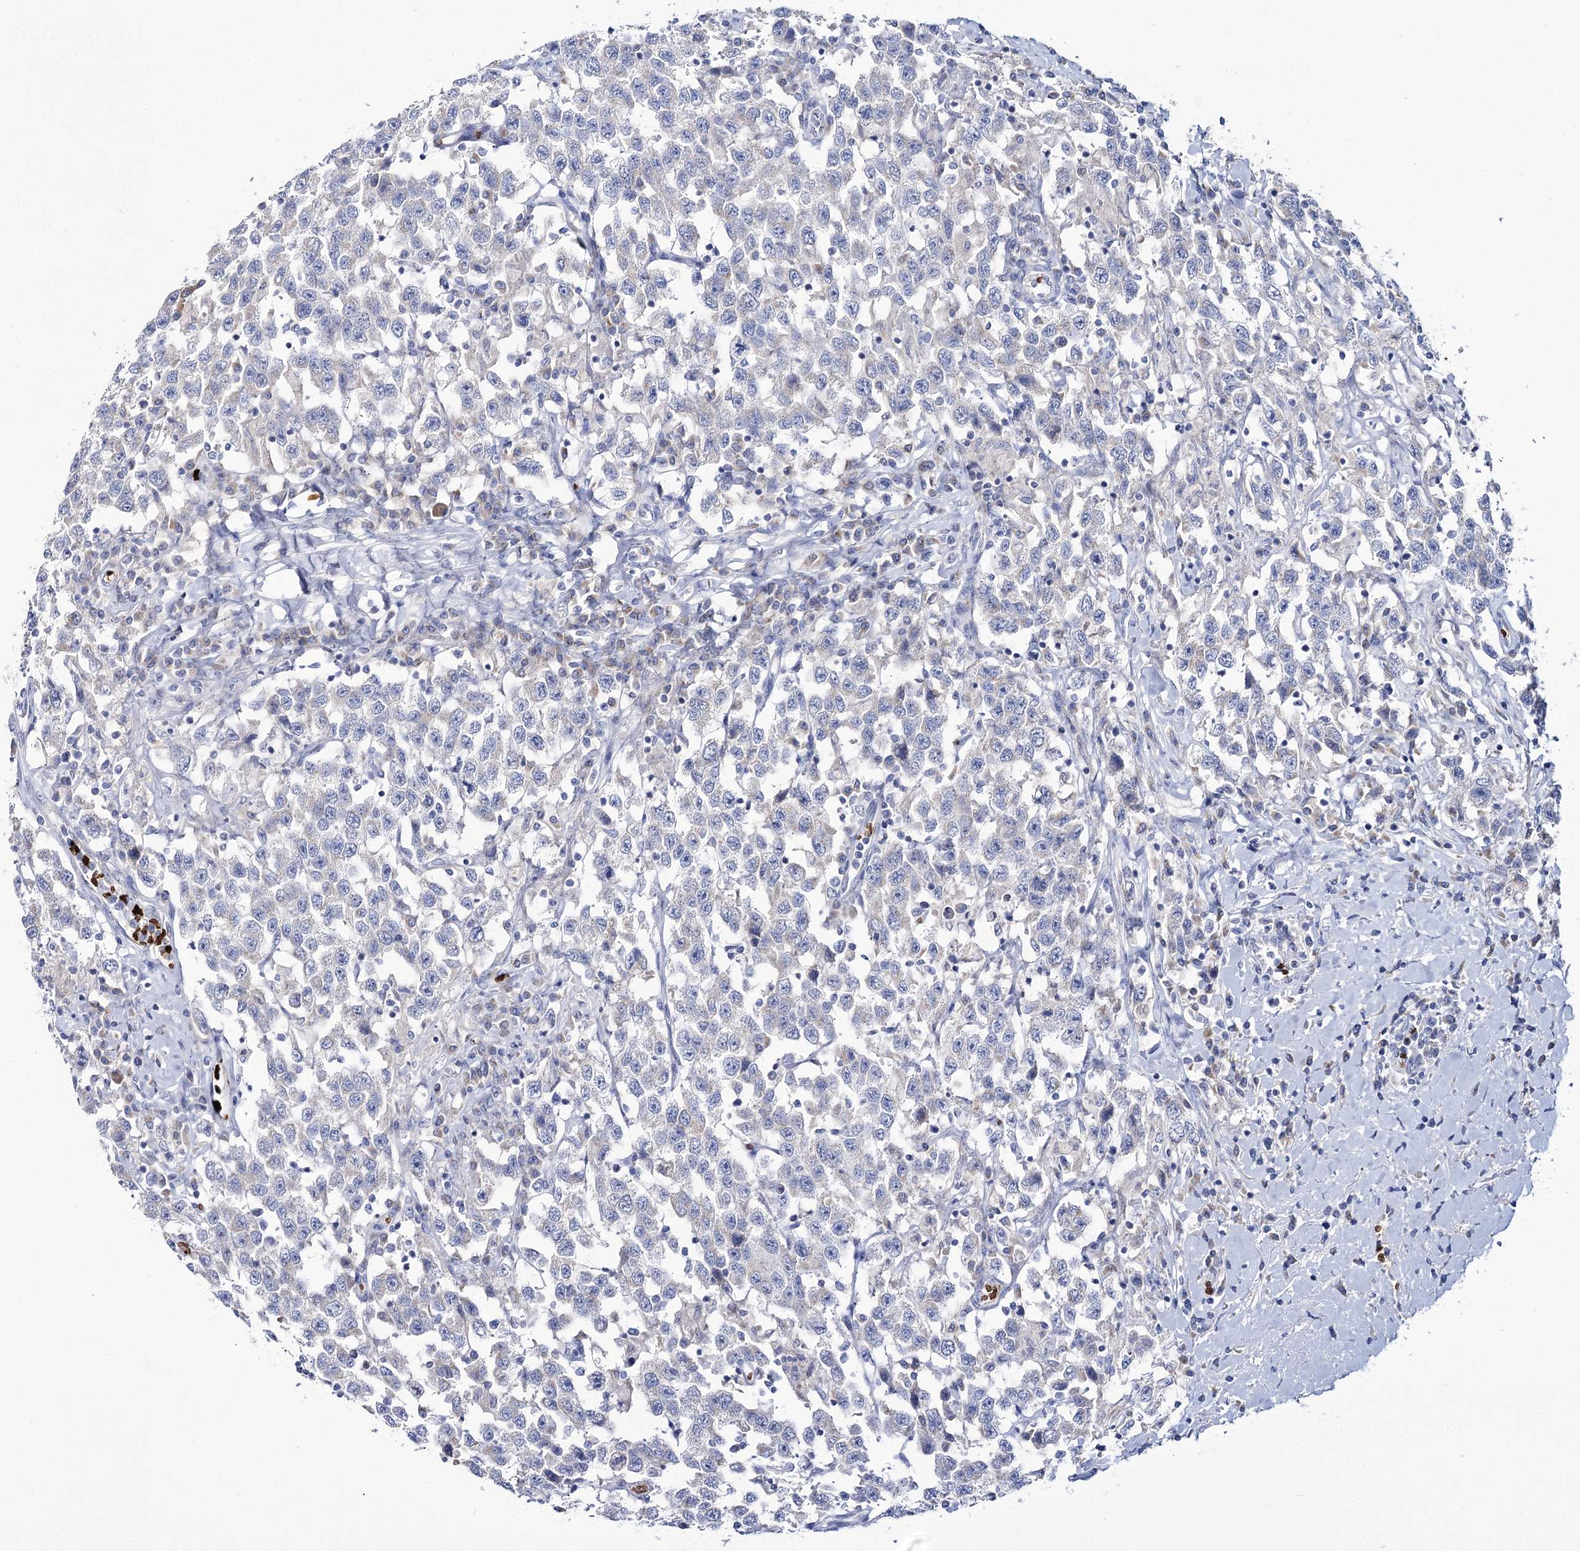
{"staining": {"intensity": "negative", "quantity": "none", "location": "none"}, "tissue": "testis cancer", "cell_type": "Tumor cells", "image_type": "cancer", "snomed": [{"axis": "morphology", "description": "Seminoma, NOS"}, {"axis": "topography", "description": "Testis"}], "caption": "Immunohistochemical staining of human testis seminoma exhibits no significant staining in tumor cells.", "gene": "GBF1", "patient": {"sex": "male", "age": 41}}